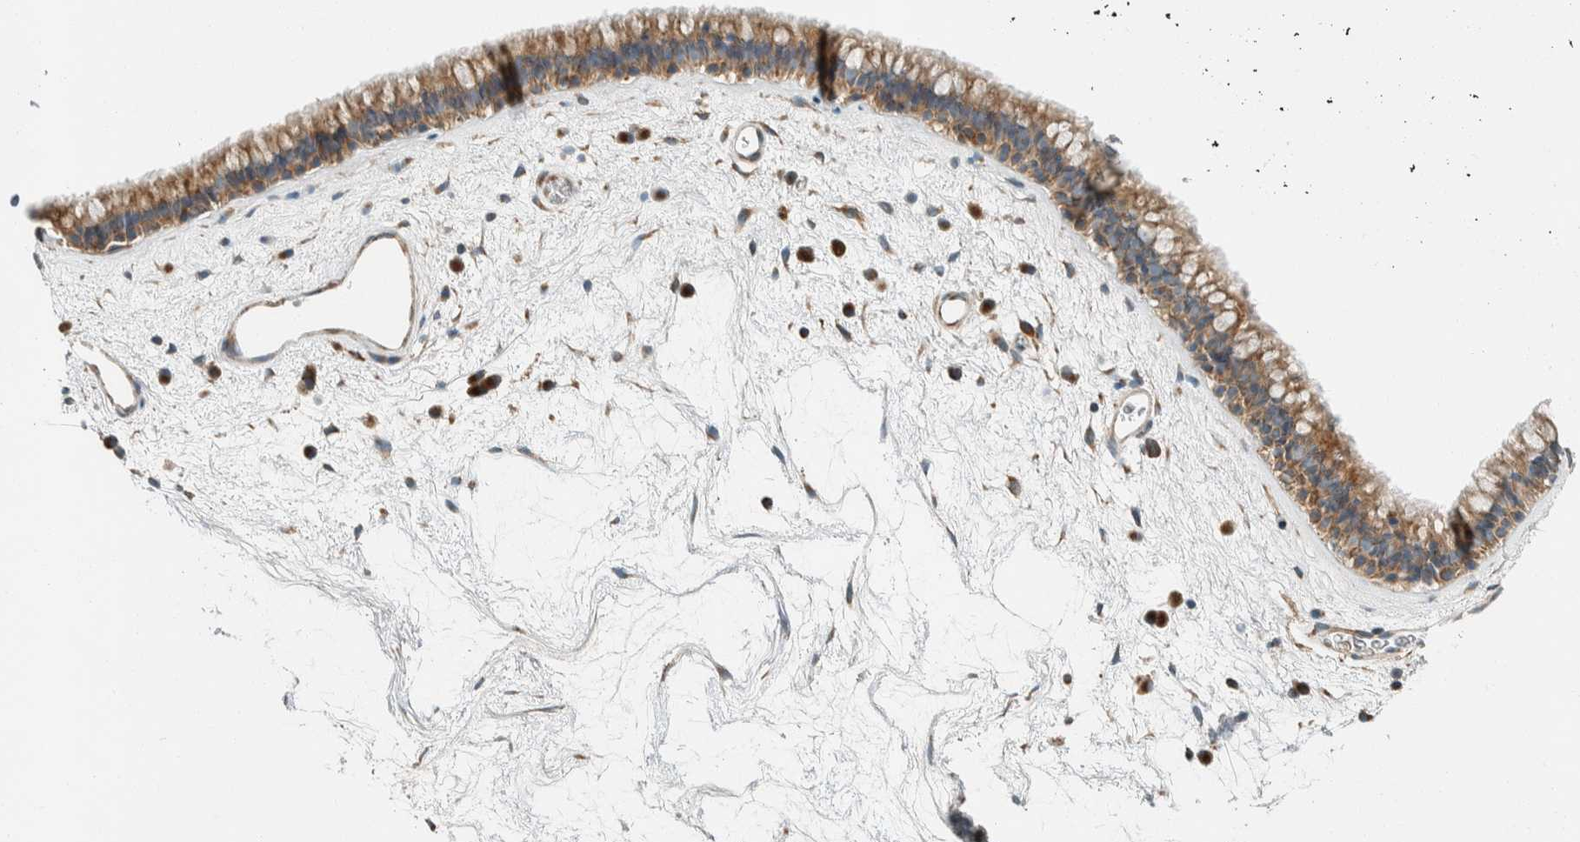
{"staining": {"intensity": "moderate", "quantity": ">75%", "location": "cytoplasmic/membranous"}, "tissue": "nasopharynx", "cell_type": "Respiratory epithelial cells", "image_type": "normal", "snomed": [{"axis": "morphology", "description": "Normal tissue, NOS"}, {"axis": "morphology", "description": "Inflammation, NOS"}, {"axis": "topography", "description": "Nasopharynx"}], "caption": "Protein expression analysis of normal human nasopharynx reveals moderate cytoplasmic/membranous positivity in approximately >75% of respiratory epithelial cells. (DAB IHC with brightfield microscopy, high magnification).", "gene": "SPAG5", "patient": {"sex": "male", "age": 48}}